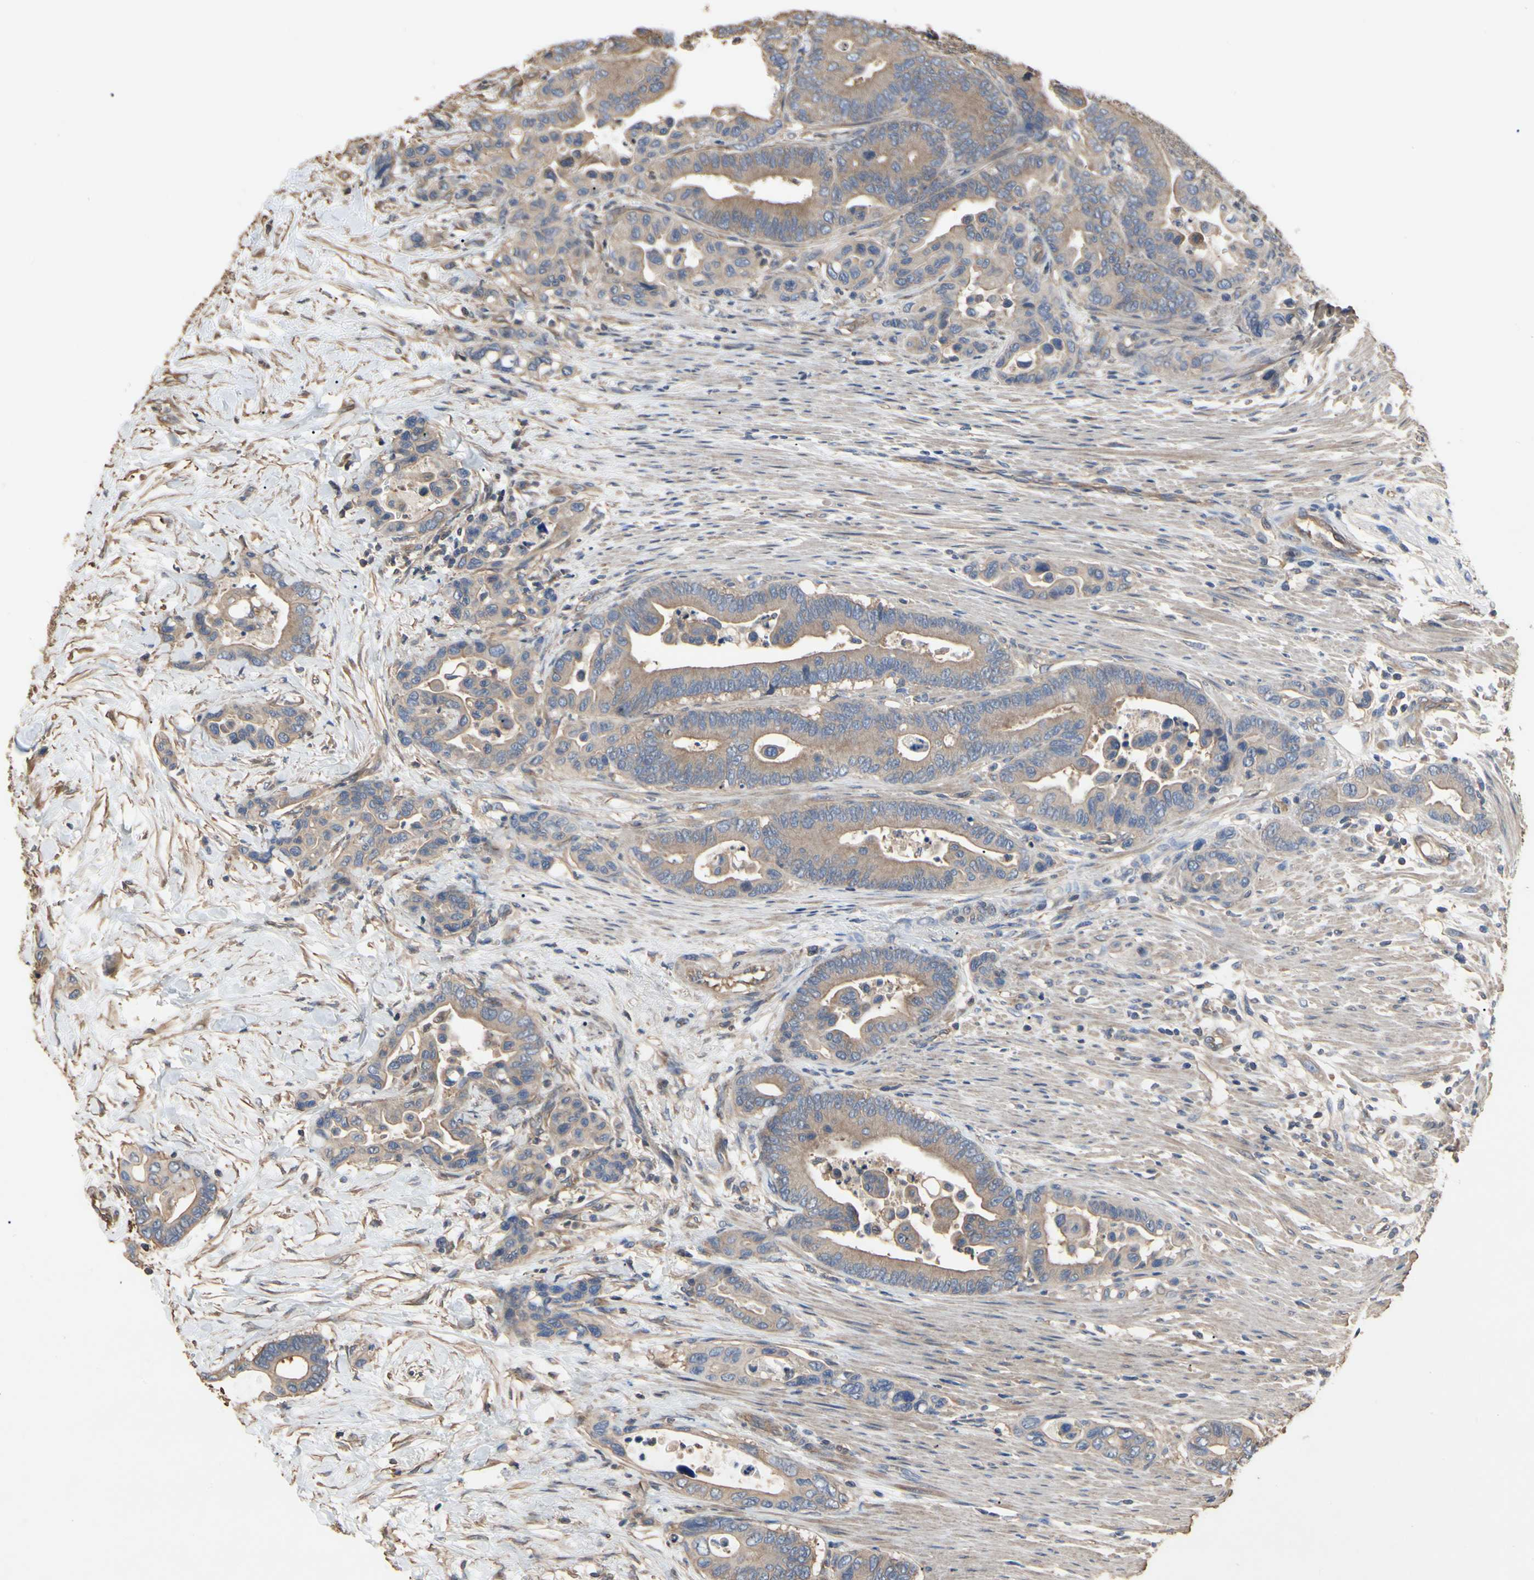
{"staining": {"intensity": "moderate", "quantity": ">75%", "location": "cytoplasmic/membranous"}, "tissue": "colorectal cancer", "cell_type": "Tumor cells", "image_type": "cancer", "snomed": [{"axis": "morphology", "description": "Normal tissue, NOS"}, {"axis": "morphology", "description": "Adenocarcinoma, NOS"}, {"axis": "topography", "description": "Colon"}], "caption": "Human colorectal cancer stained with a brown dye shows moderate cytoplasmic/membranous positive positivity in about >75% of tumor cells.", "gene": "PDZK1", "patient": {"sex": "male", "age": 82}}